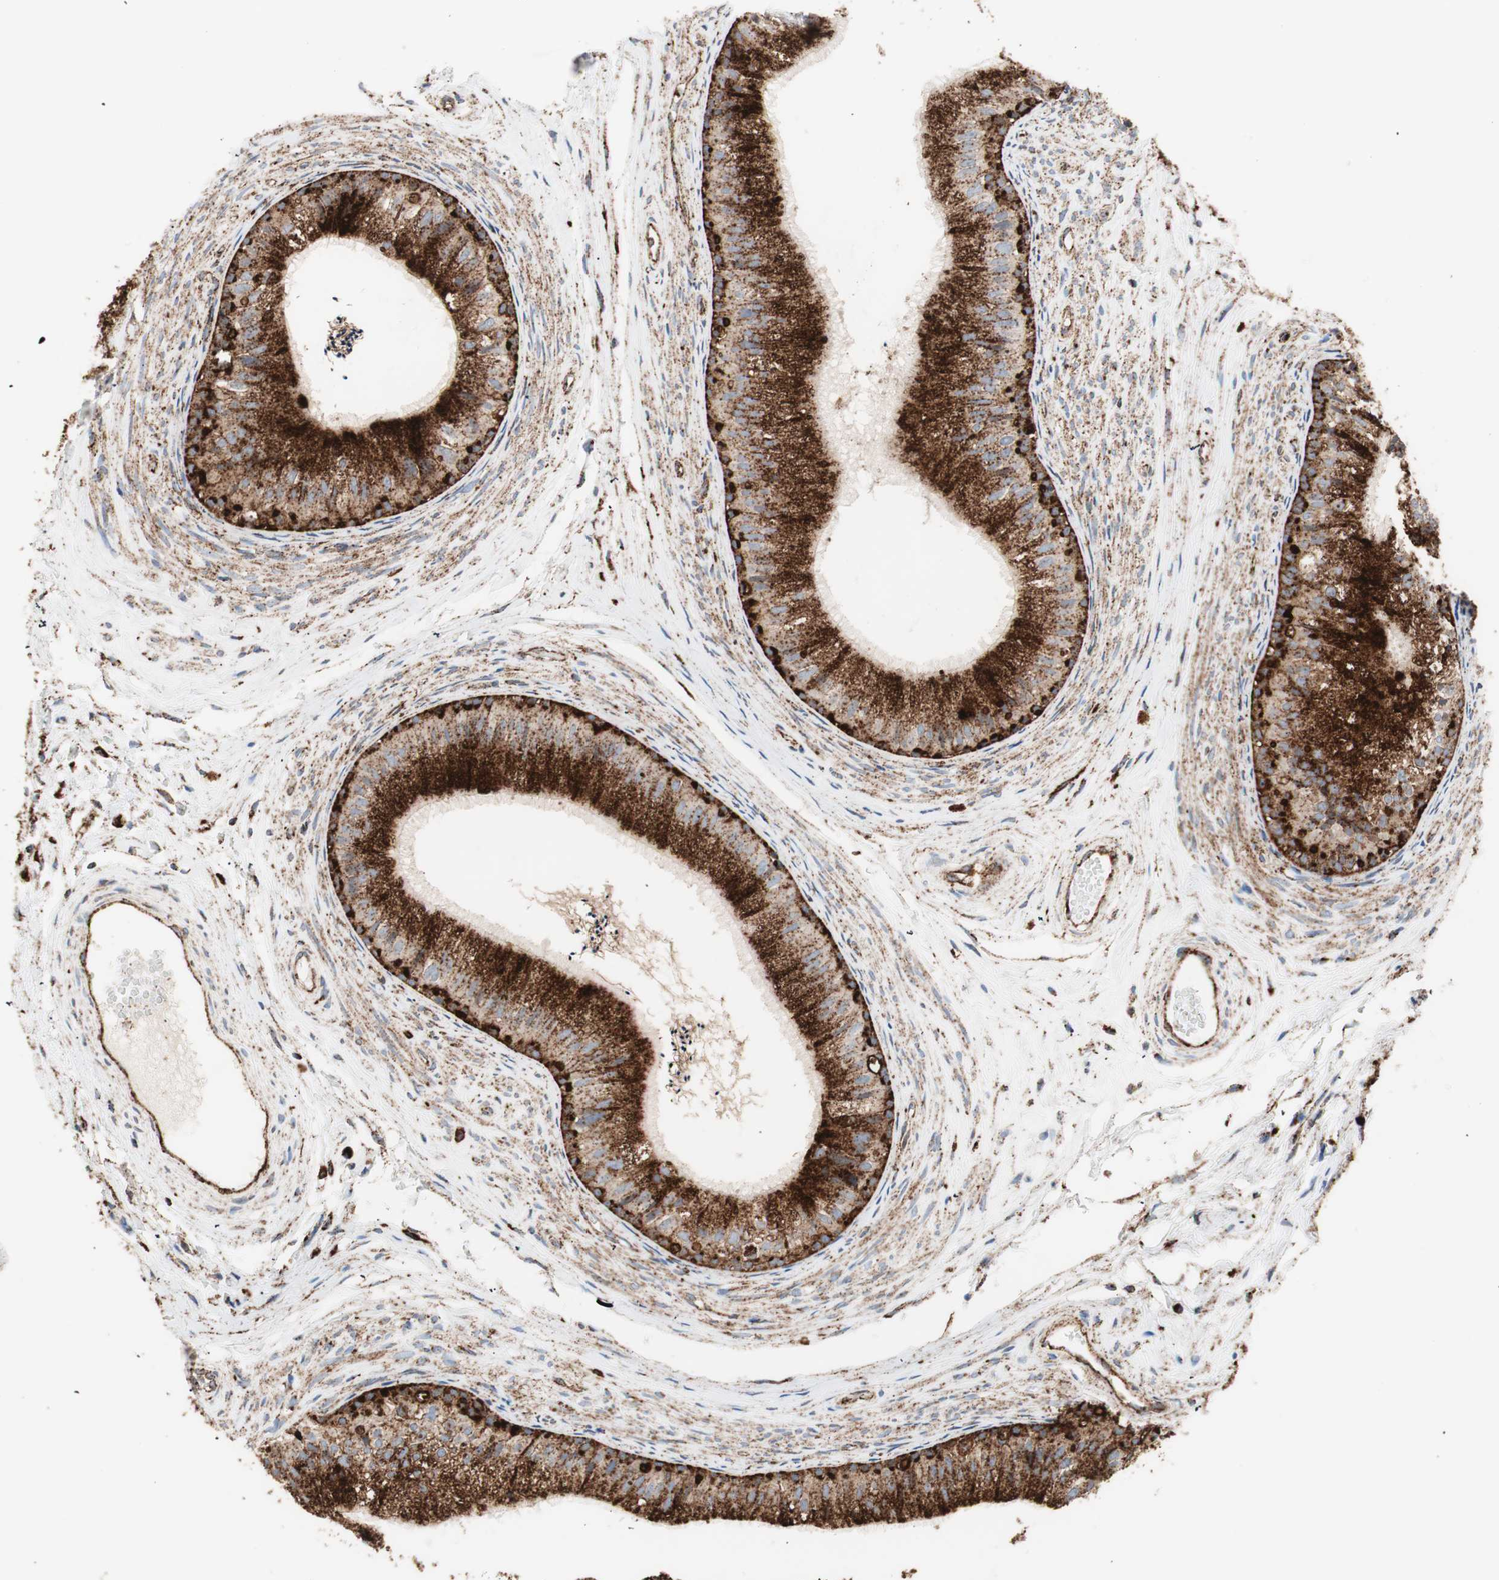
{"staining": {"intensity": "strong", "quantity": ">75%", "location": "cytoplasmic/membranous"}, "tissue": "epididymis", "cell_type": "Glandular cells", "image_type": "normal", "snomed": [{"axis": "morphology", "description": "Normal tissue, NOS"}, {"axis": "topography", "description": "Epididymis"}], "caption": "Immunohistochemical staining of benign human epididymis shows >75% levels of strong cytoplasmic/membranous protein positivity in about >75% of glandular cells. Using DAB (brown) and hematoxylin (blue) stains, captured at high magnification using brightfield microscopy.", "gene": "LAMP1", "patient": {"sex": "male", "age": 56}}